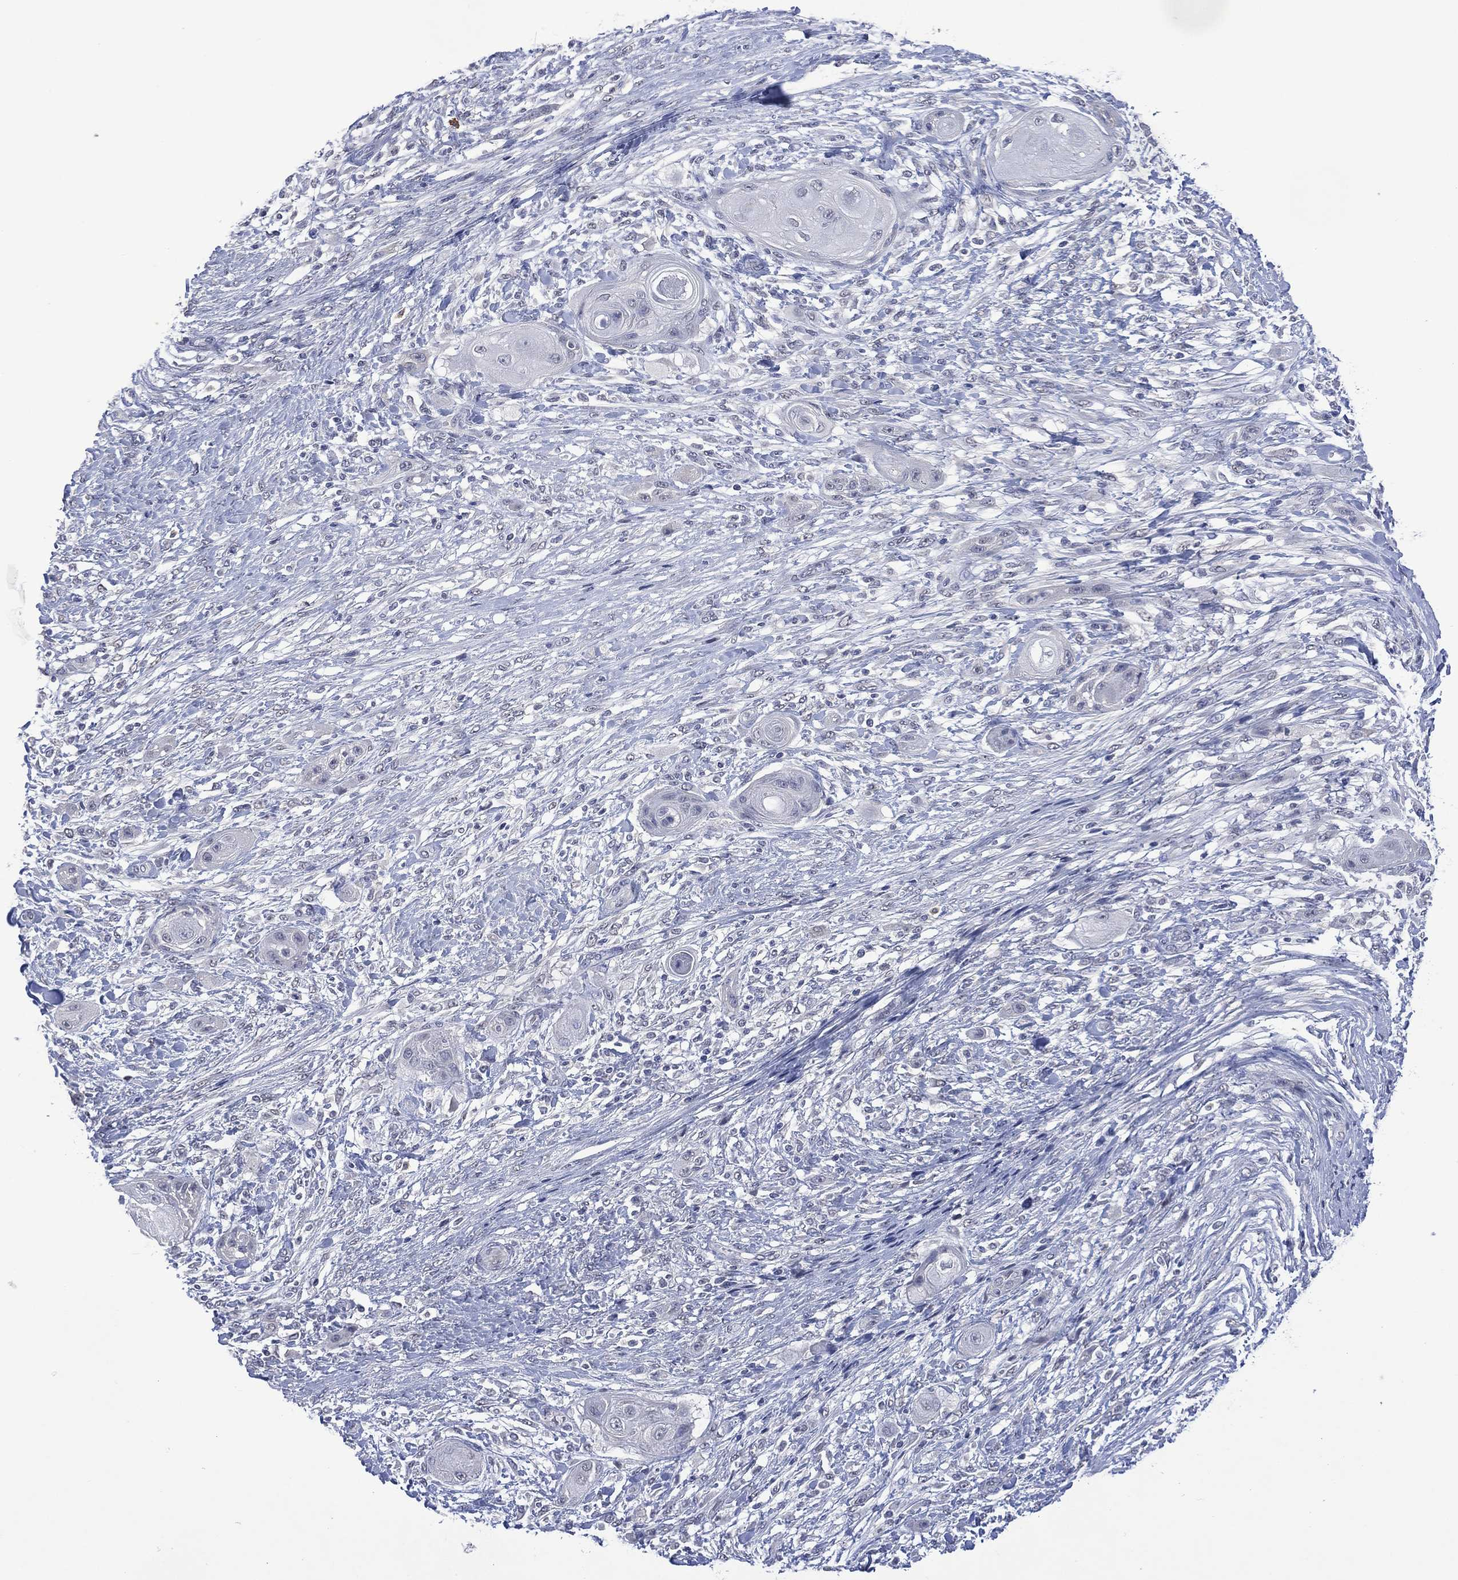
{"staining": {"intensity": "negative", "quantity": "none", "location": "none"}, "tissue": "skin cancer", "cell_type": "Tumor cells", "image_type": "cancer", "snomed": [{"axis": "morphology", "description": "Squamous cell carcinoma, NOS"}, {"axis": "topography", "description": "Skin"}], "caption": "This histopathology image is of skin cancer stained with IHC to label a protein in brown with the nuclei are counter-stained blue. There is no expression in tumor cells.", "gene": "ASB10", "patient": {"sex": "male", "age": 62}}